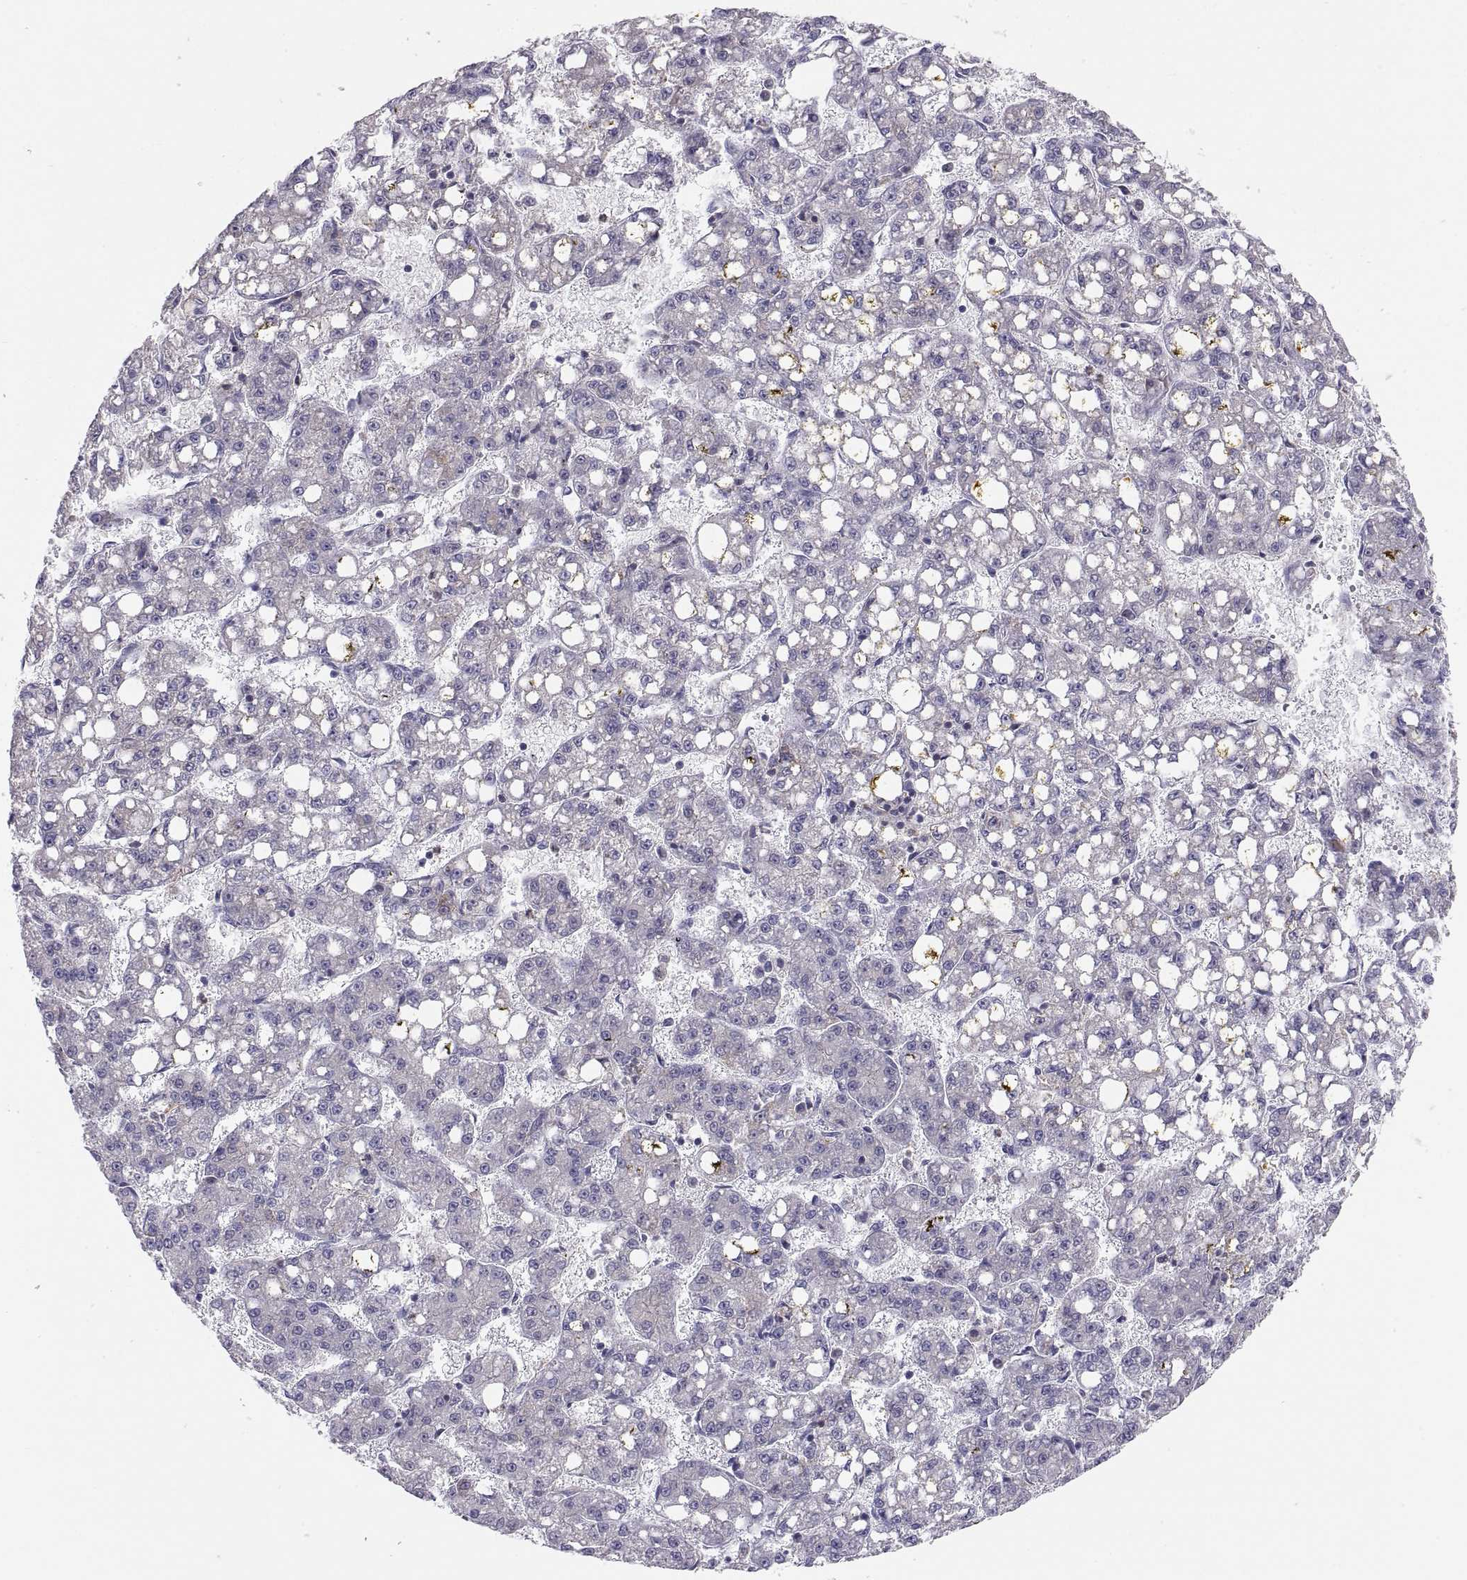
{"staining": {"intensity": "negative", "quantity": "none", "location": "none"}, "tissue": "liver cancer", "cell_type": "Tumor cells", "image_type": "cancer", "snomed": [{"axis": "morphology", "description": "Carcinoma, Hepatocellular, NOS"}, {"axis": "topography", "description": "Liver"}], "caption": "Photomicrograph shows no protein positivity in tumor cells of liver cancer tissue.", "gene": "ERO1A", "patient": {"sex": "female", "age": 65}}